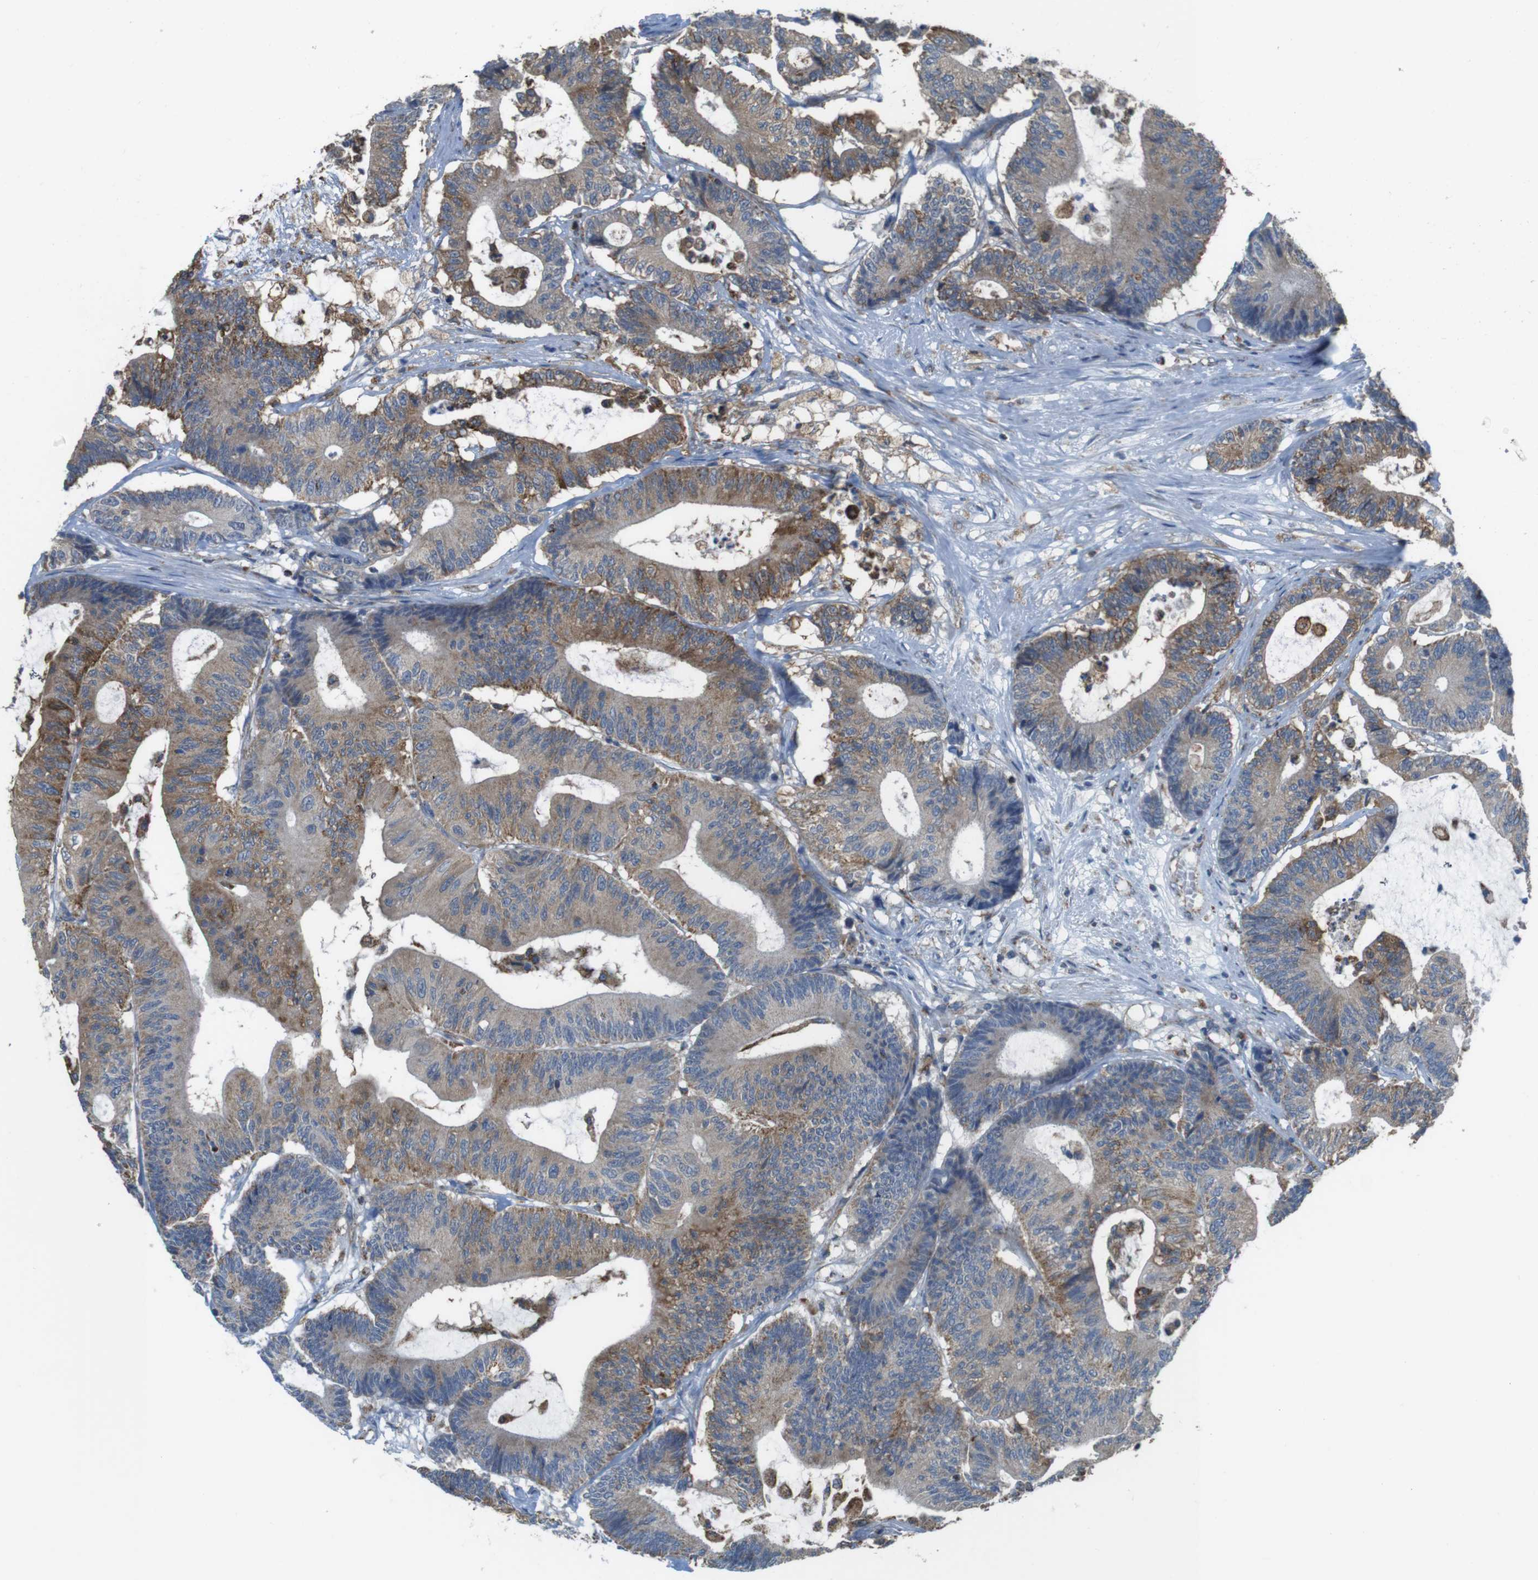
{"staining": {"intensity": "moderate", "quantity": ">75%", "location": "cytoplasmic/membranous"}, "tissue": "colorectal cancer", "cell_type": "Tumor cells", "image_type": "cancer", "snomed": [{"axis": "morphology", "description": "Adenocarcinoma, NOS"}, {"axis": "topography", "description": "Colon"}], "caption": "High-magnification brightfield microscopy of colorectal adenocarcinoma stained with DAB (brown) and counterstained with hematoxylin (blue). tumor cells exhibit moderate cytoplasmic/membranous staining is seen in about>75% of cells.", "gene": "GRIK2", "patient": {"sex": "female", "age": 84}}